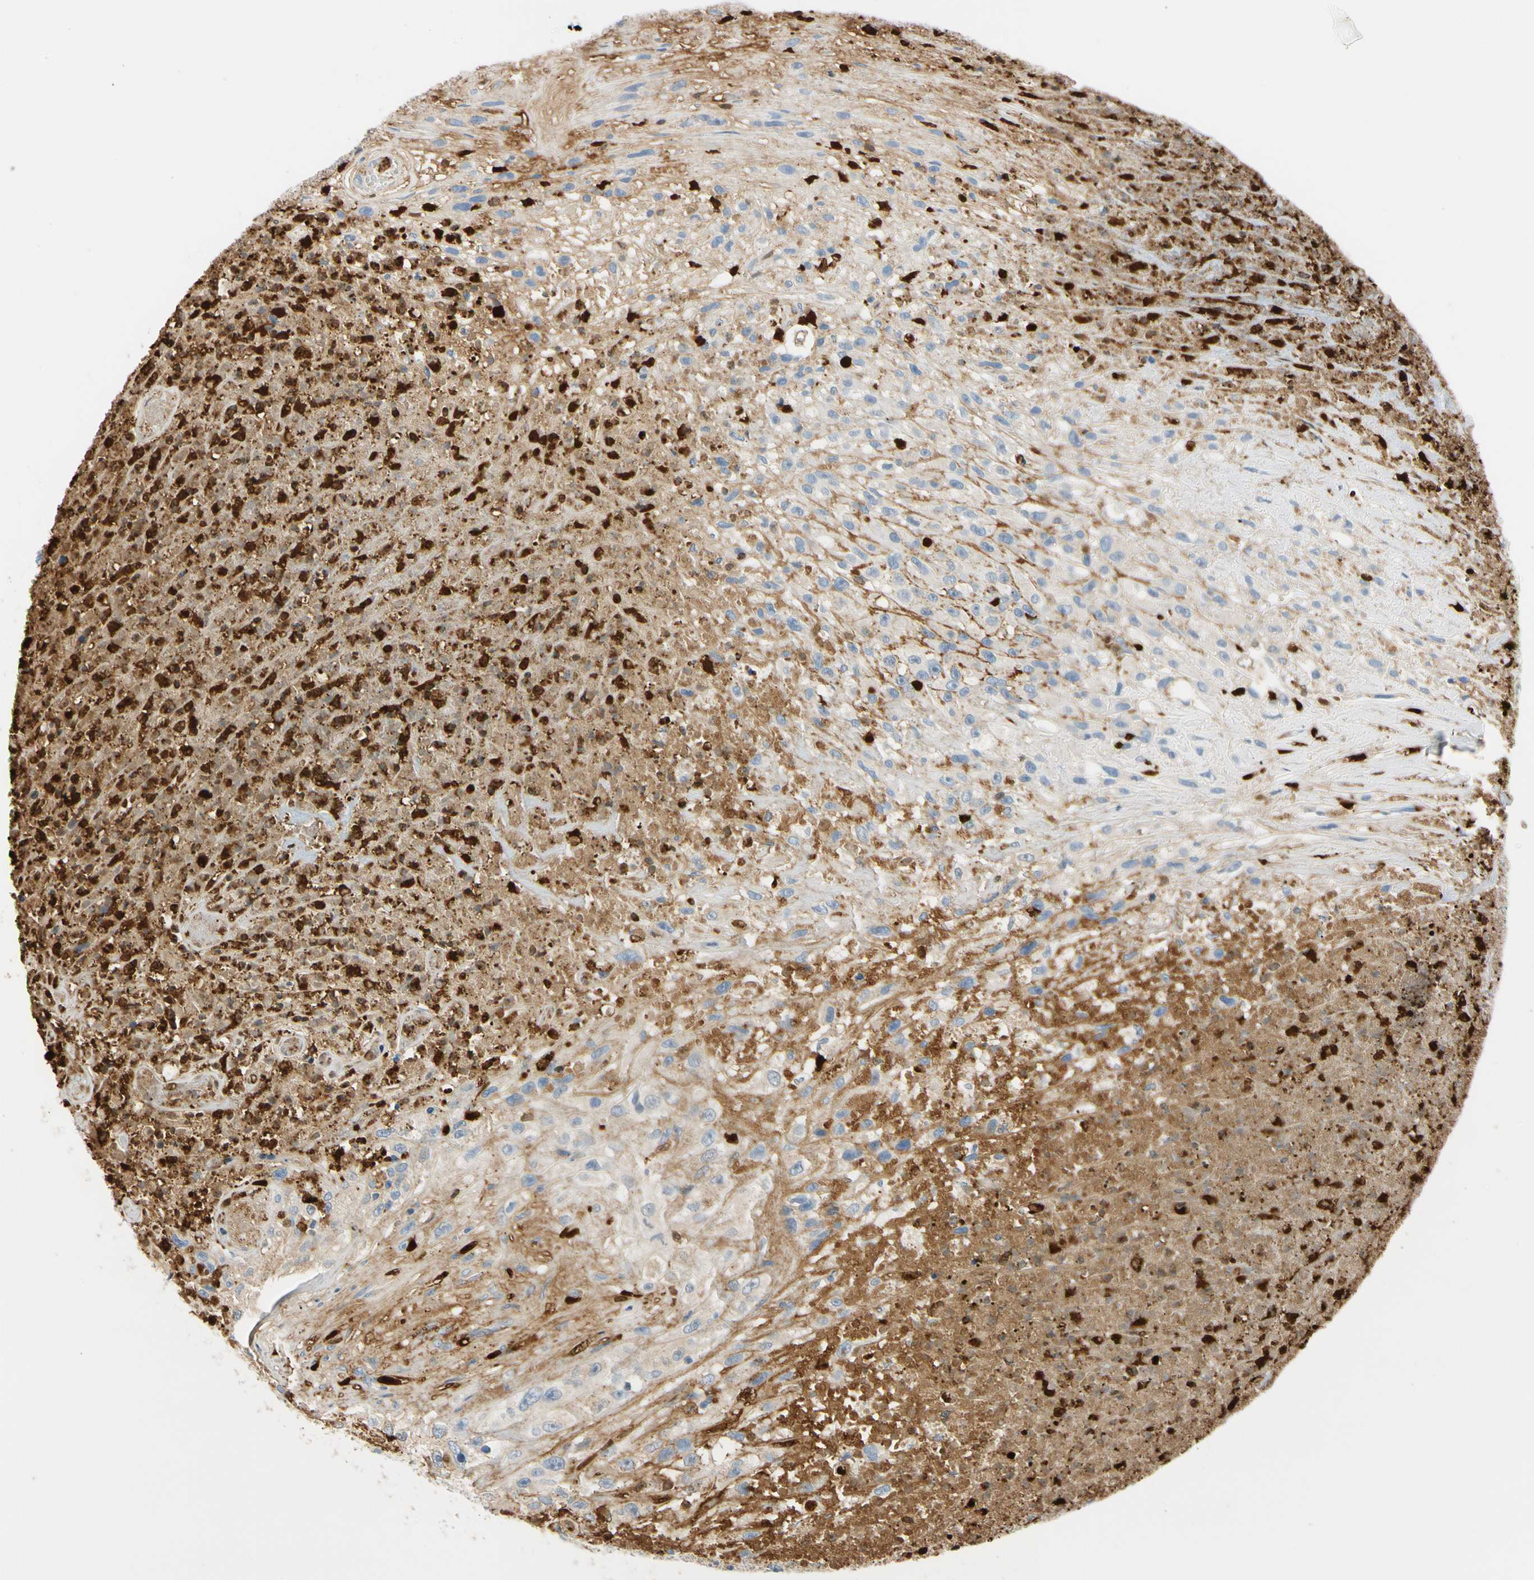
{"staining": {"intensity": "strong", "quantity": "25%-75%", "location": "cytoplasmic/membranous"}, "tissue": "urothelial cancer", "cell_type": "Tumor cells", "image_type": "cancer", "snomed": [{"axis": "morphology", "description": "Urothelial carcinoma, High grade"}, {"axis": "topography", "description": "Urinary bladder"}], "caption": "This histopathology image shows immunohistochemistry staining of human urothelial cancer, with high strong cytoplasmic/membranous positivity in about 25%-75% of tumor cells.", "gene": "TRAF5", "patient": {"sex": "male", "age": 66}}